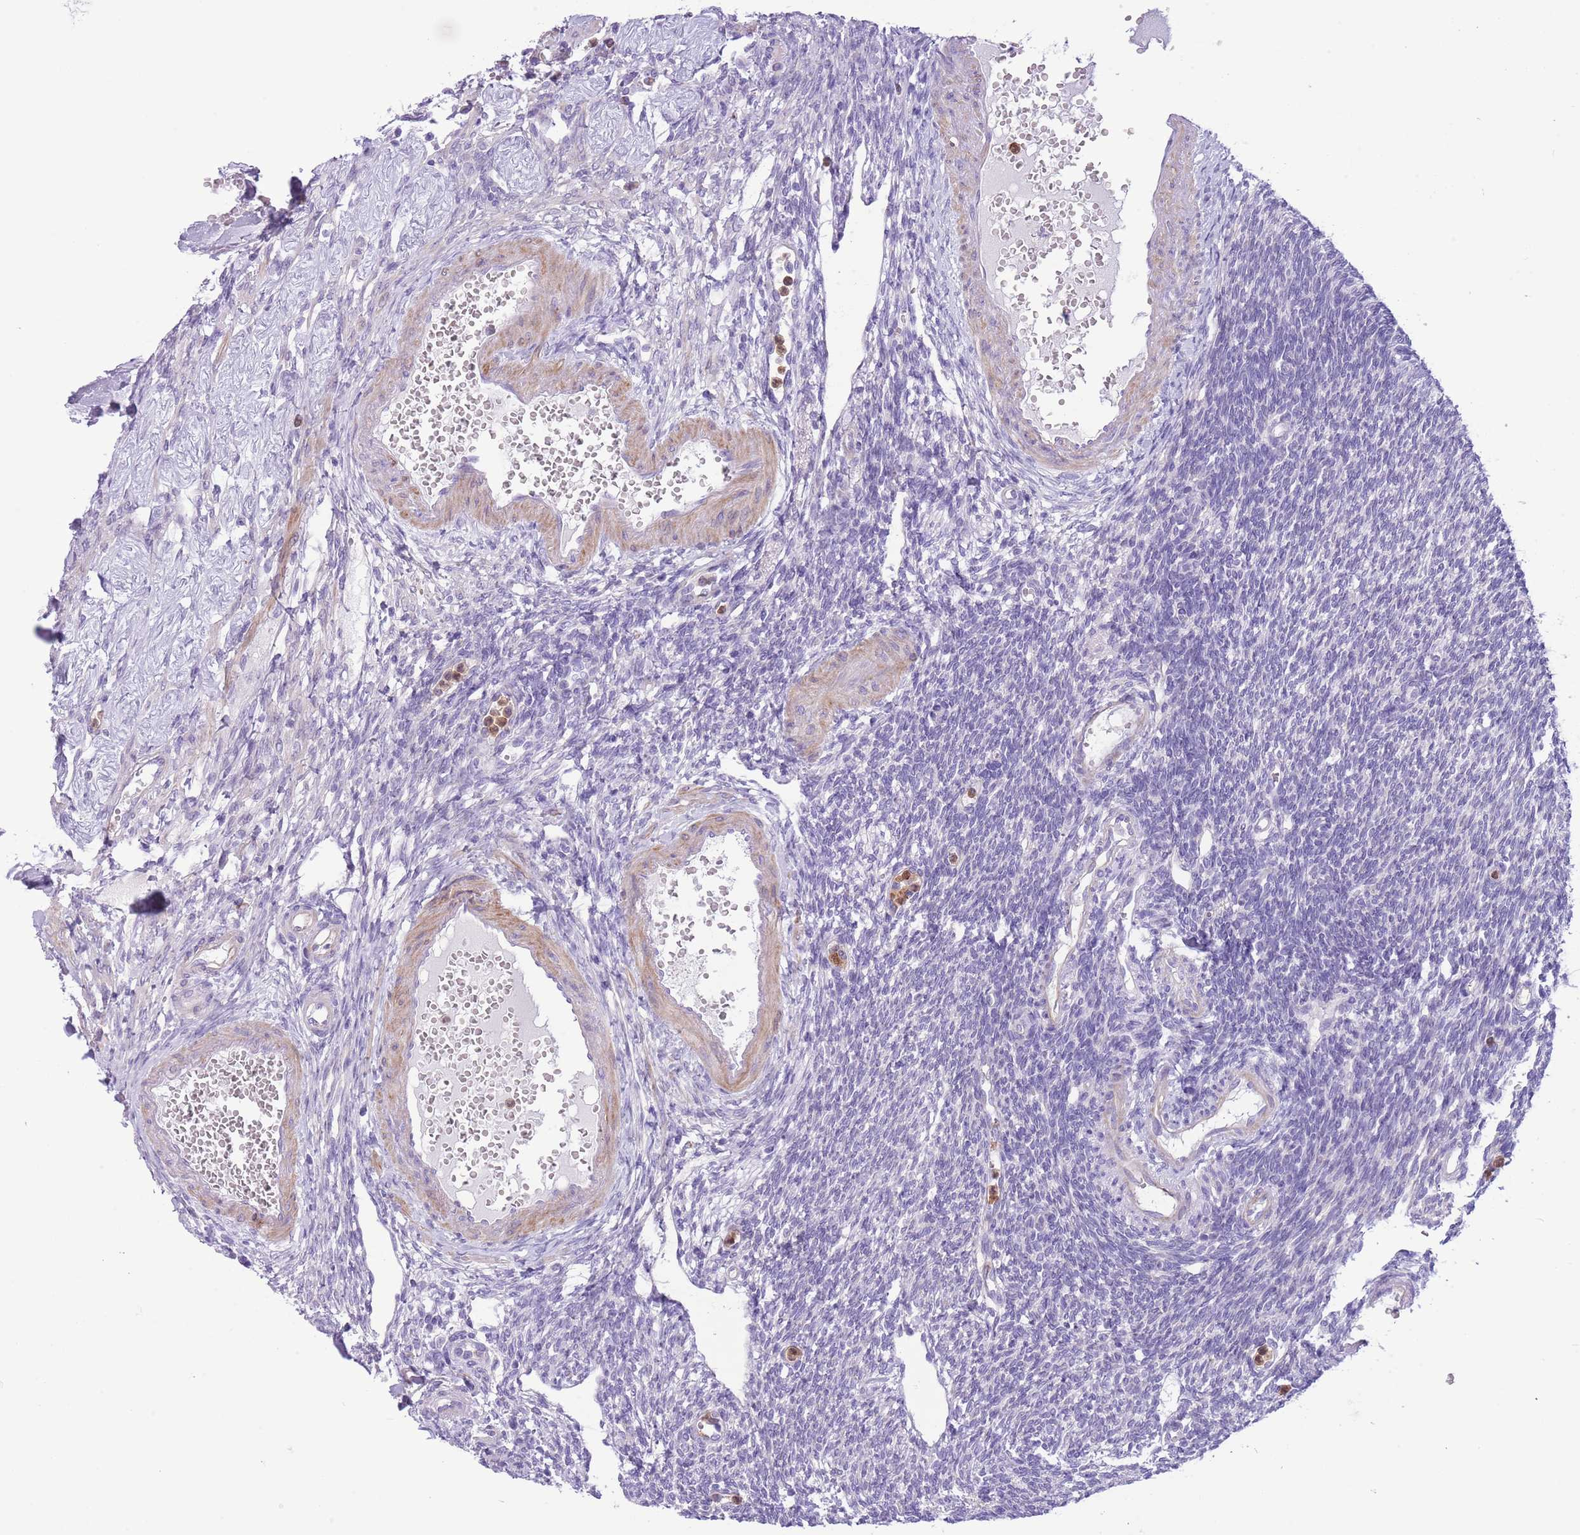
{"staining": {"intensity": "negative", "quantity": "none", "location": "none"}, "tissue": "ovary", "cell_type": "Follicle cells", "image_type": "normal", "snomed": [{"axis": "morphology", "description": "Normal tissue, NOS"}, {"axis": "morphology", "description": "Cyst, NOS"}, {"axis": "topography", "description": "Ovary"}], "caption": "IHC image of unremarkable ovary: human ovary stained with DAB reveals no significant protein staining in follicle cells.", "gene": "OR6M1", "patient": {"sex": "female", "age": 33}}